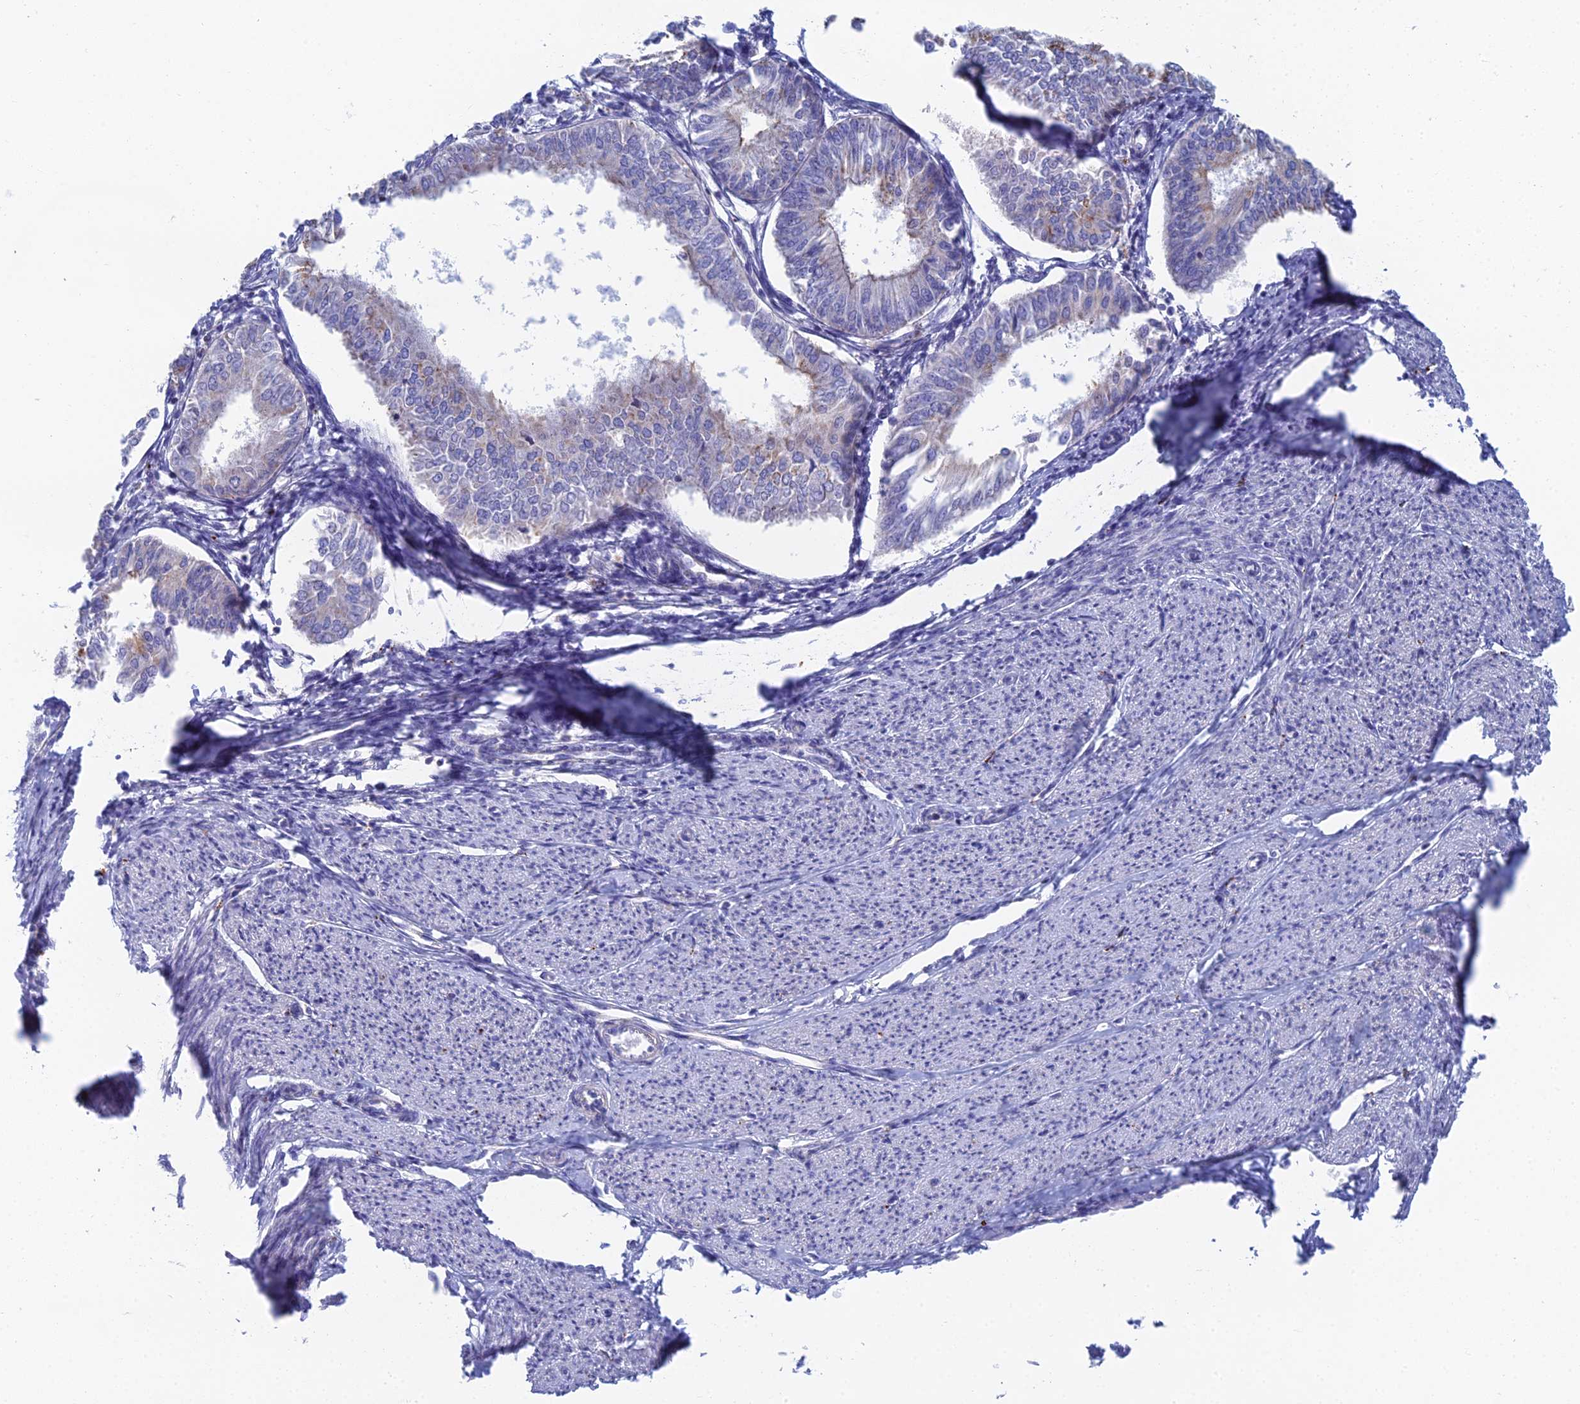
{"staining": {"intensity": "moderate", "quantity": "<25%", "location": "cytoplasmic/membranous"}, "tissue": "endometrial cancer", "cell_type": "Tumor cells", "image_type": "cancer", "snomed": [{"axis": "morphology", "description": "Adenocarcinoma, NOS"}, {"axis": "topography", "description": "Endometrium"}], "caption": "Moderate cytoplasmic/membranous positivity for a protein is identified in about <25% of tumor cells of endometrial cancer using immunohistochemistry.", "gene": "CFAP210", "patient": {"sex": "female", "age": 58}}